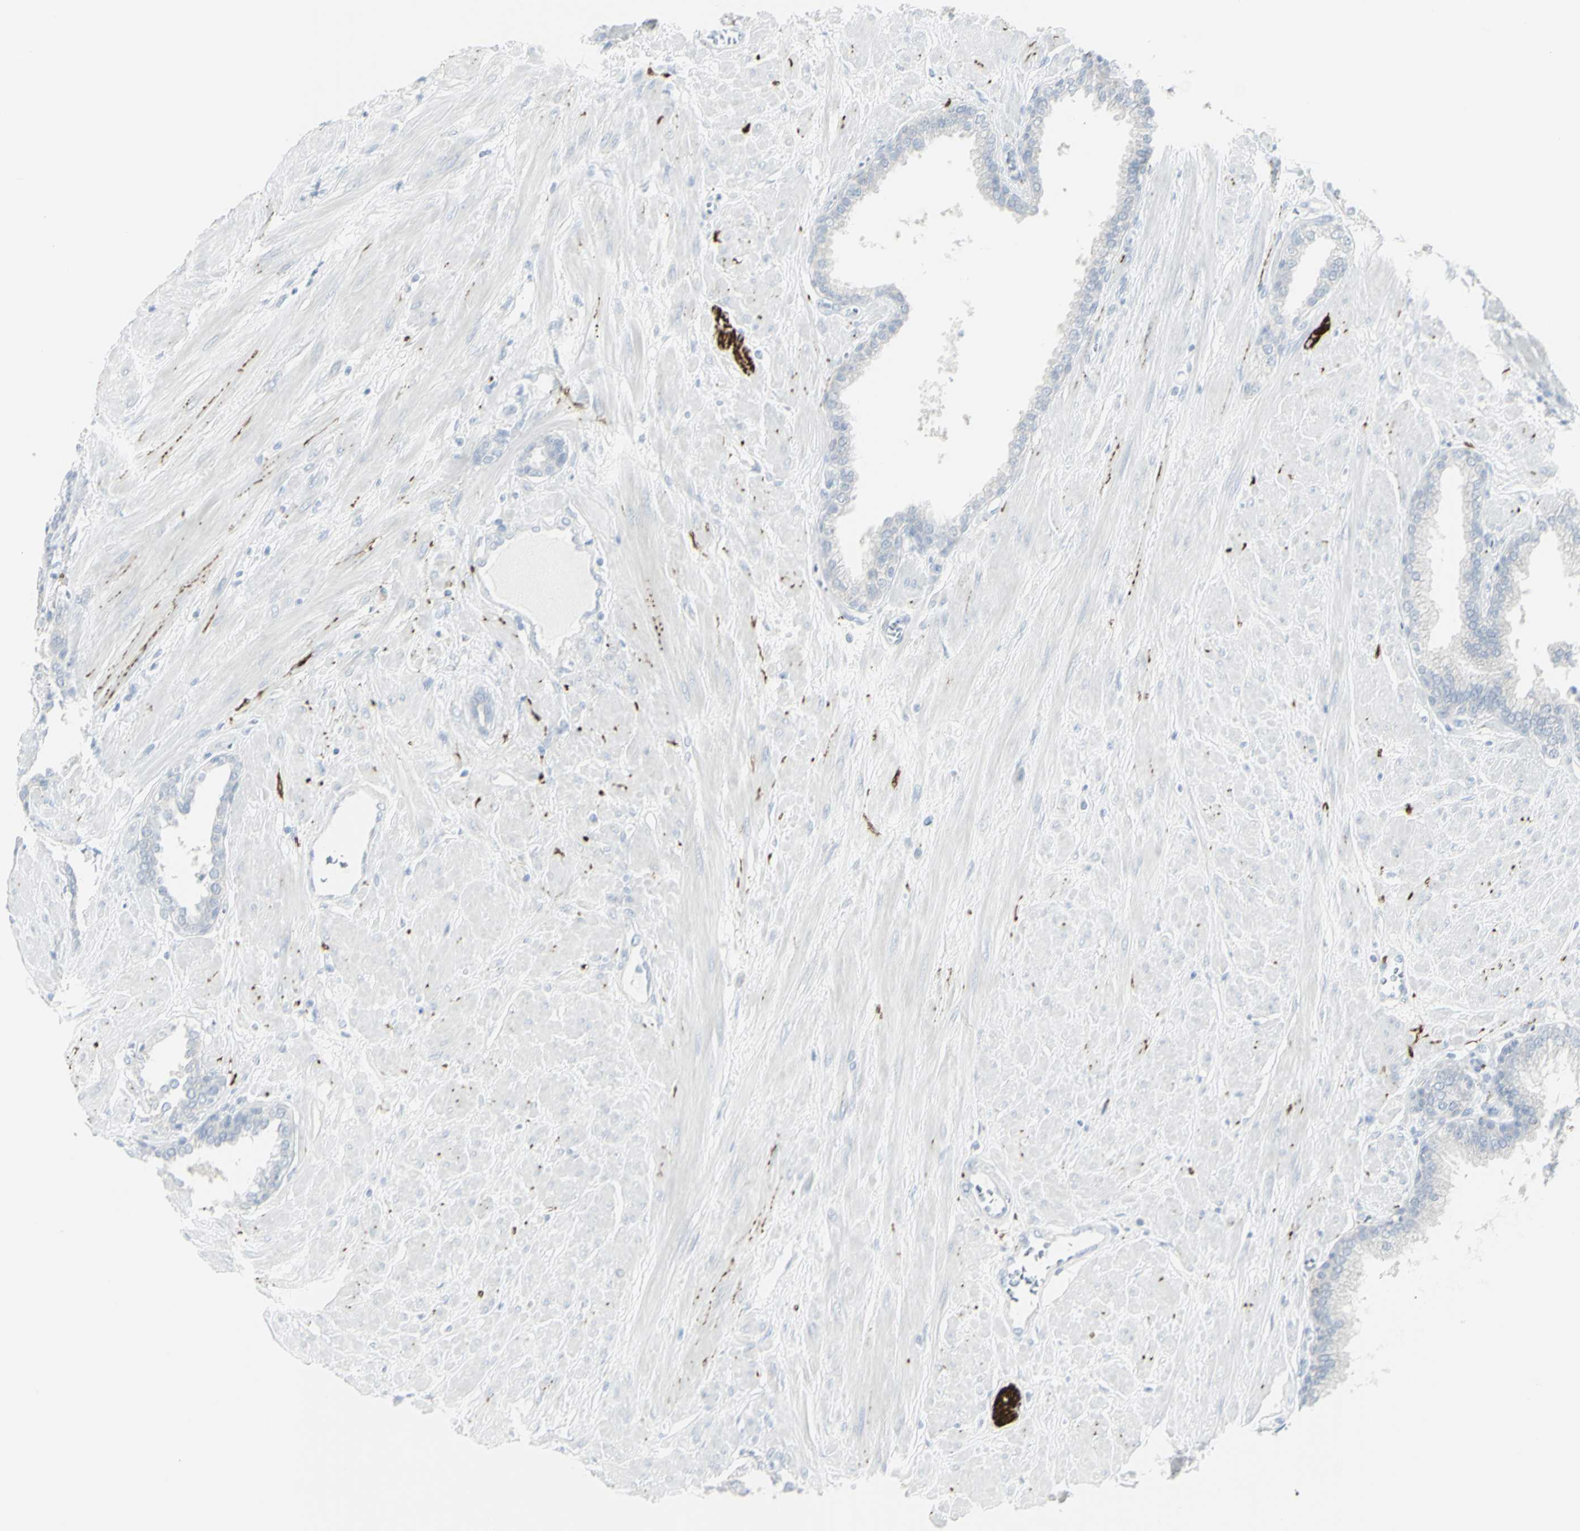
{"staining": {"intensity": "negative", "quantity": "none", "location": "none"}, "tissue": "prostate", "cell_type": "Glandular cells", "image_type": "normal", "snomed": [{"axis": "morphology", "description": "Normal tissue, NOS"}, {"axis": "topography", "description": "Prostate"}], "caption": "The micrograph demonstrates no significant staining in glandular cells of prostate. (DAB immunohistochemistry visualized using brightfield microscopy, high magnification).", "gene": "ENSG00000198211", "patient": {"sex": "male", "age": 51}}